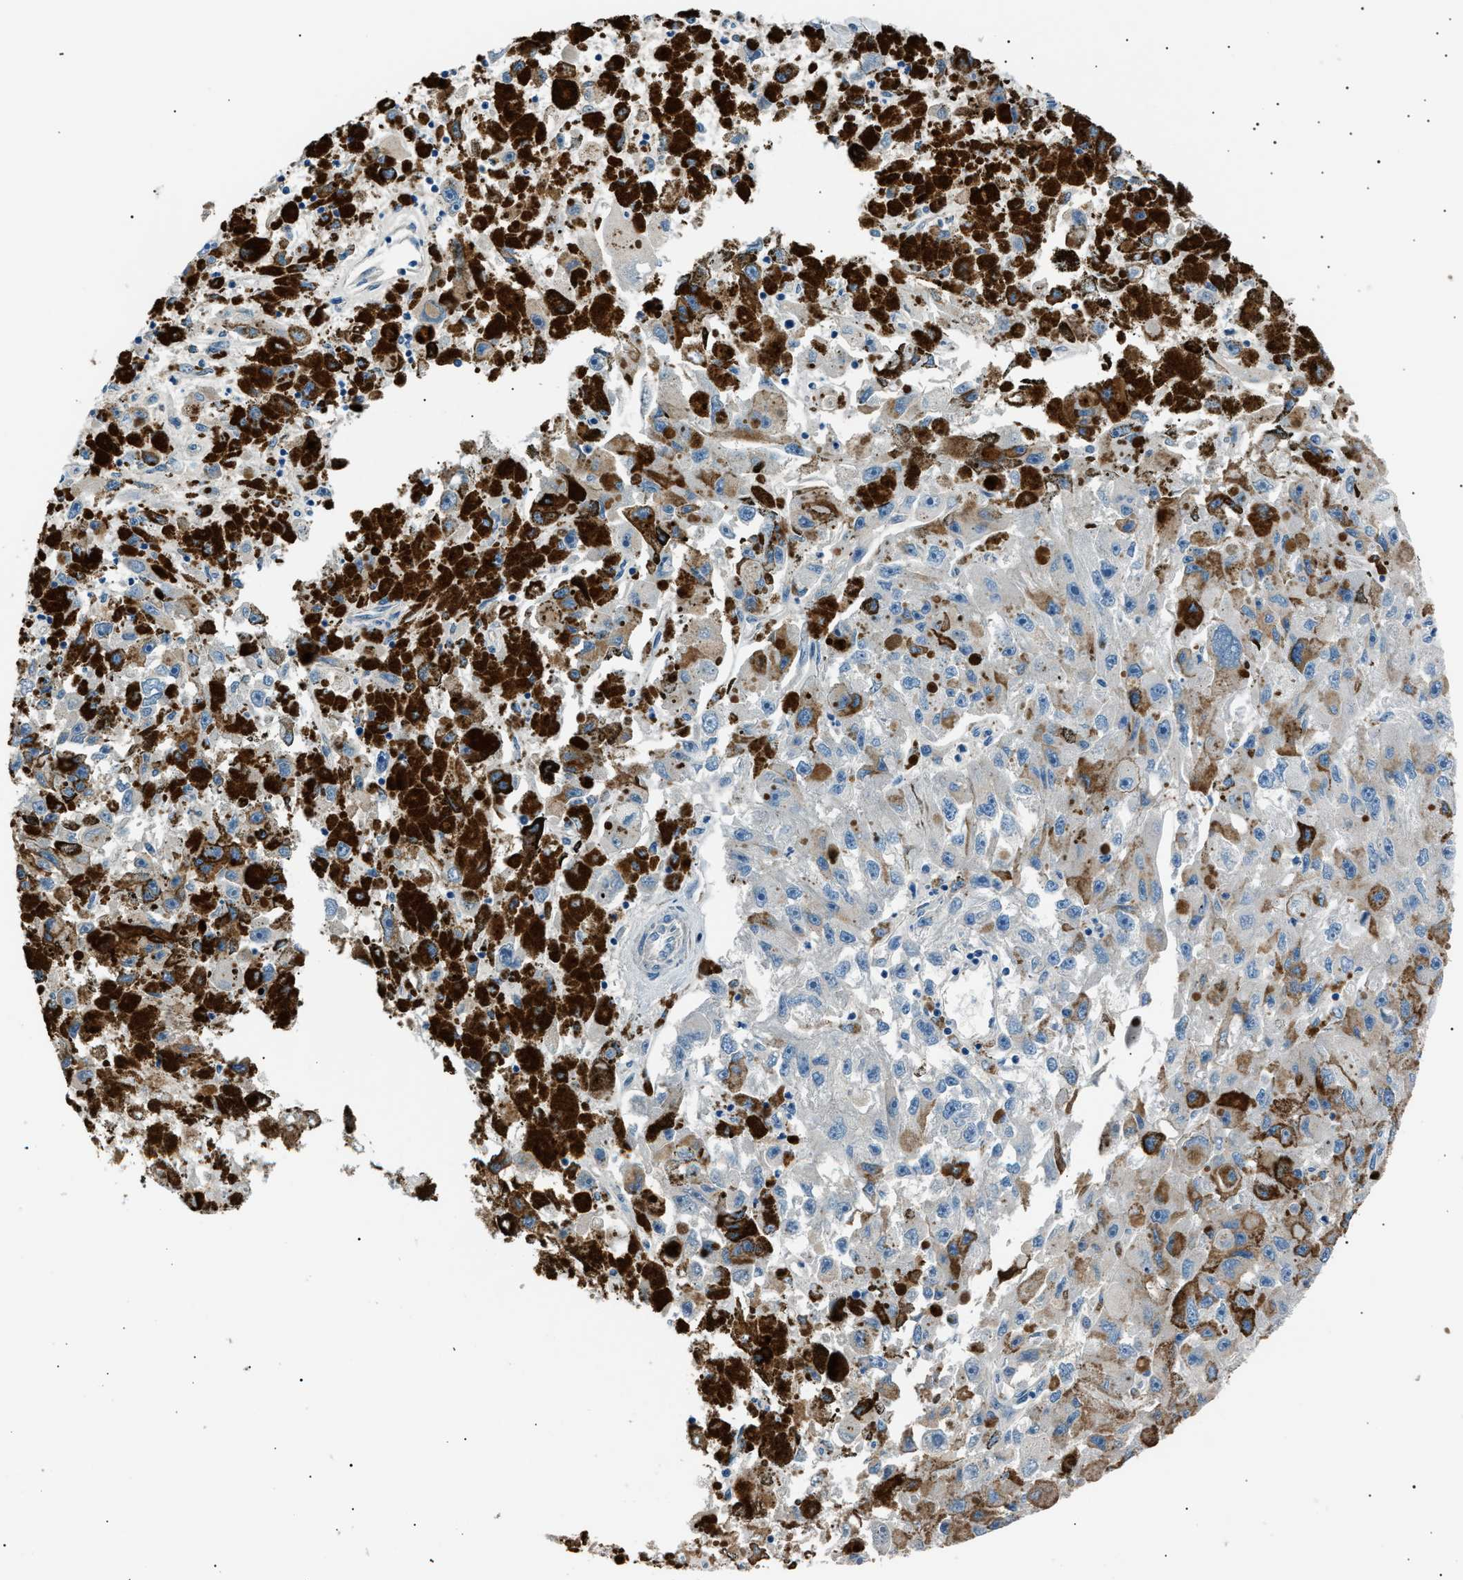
{"staining": {"intensity": "negative", "quantity": "none", "location": "none"}, "tissue": "melanoma", "cell_type": "Tumor cells", "image_type": "cancer", "snomed": [{"axis": "morphology", "description": "Malignant melanoma, NOS"}, {"axis": "topography", "description": "Skin"}], "caption": "Tumor cells show no significant staining in melanoma. (Brightfield microscopy of DAB (3,3'-diaminobenzidine) IHC at high magnification).", "gene": "LRRC37B", "patient": {"sex": "female", "age": 104}}